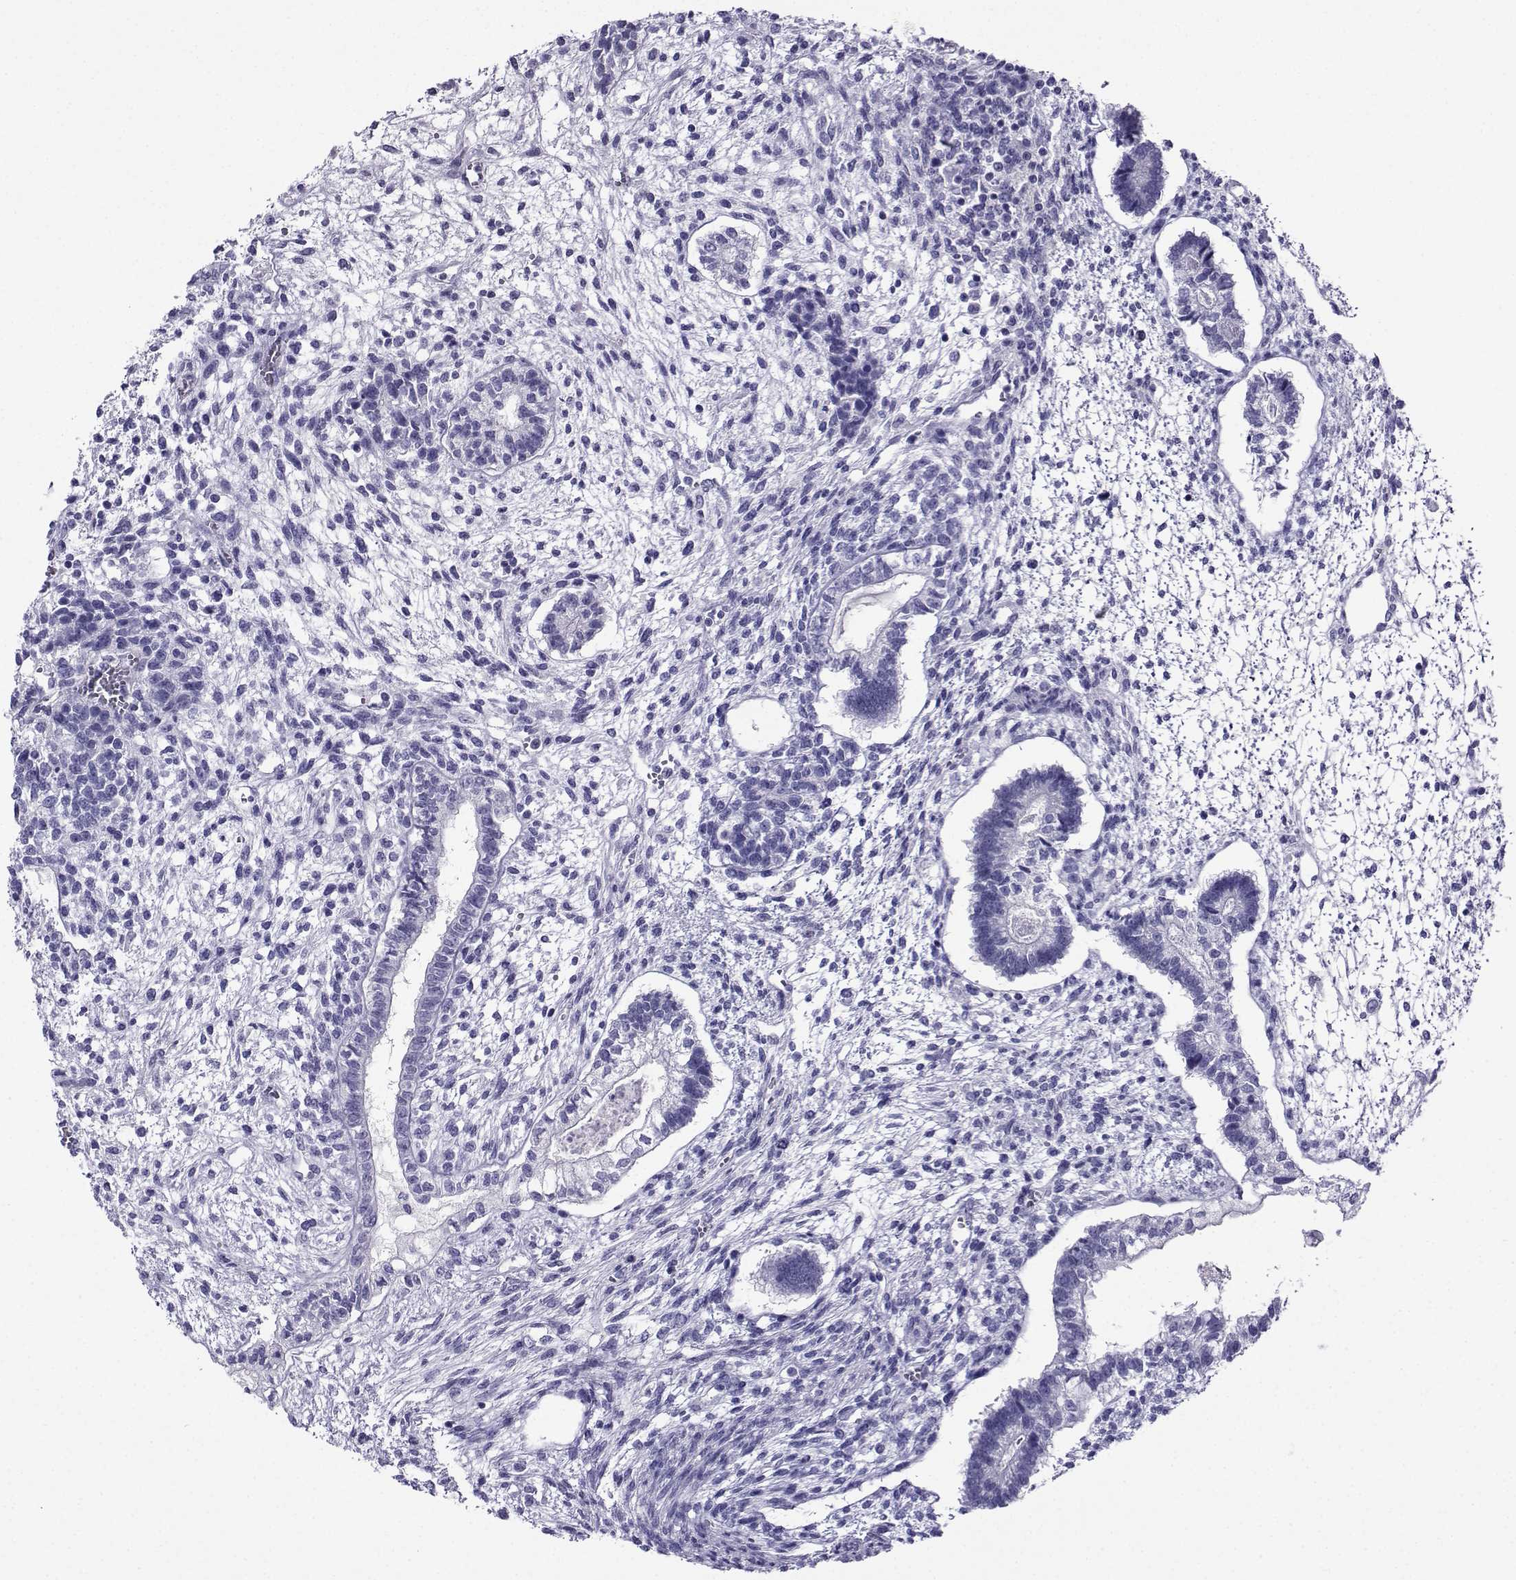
{"staining": {"intensity": "negative", "quantity": "none", "location": "none"}, "tissue": "testis cancer", "cell_type": "Tumor cells", "image_type": "cancer", "snomed": [{"axis": "morphology", "description": "Carcinoma, Embryonal, NOS"}, {"axis": "topography", "description": "Testis"}], "caption": "DAB immunohistochemical staining of human testis cancer (embryonal carcinoma) exhibits no significant positivity in tumor cells.", "gene": "CRYBB1", "patient": {"sex": "male", "age": 37}}